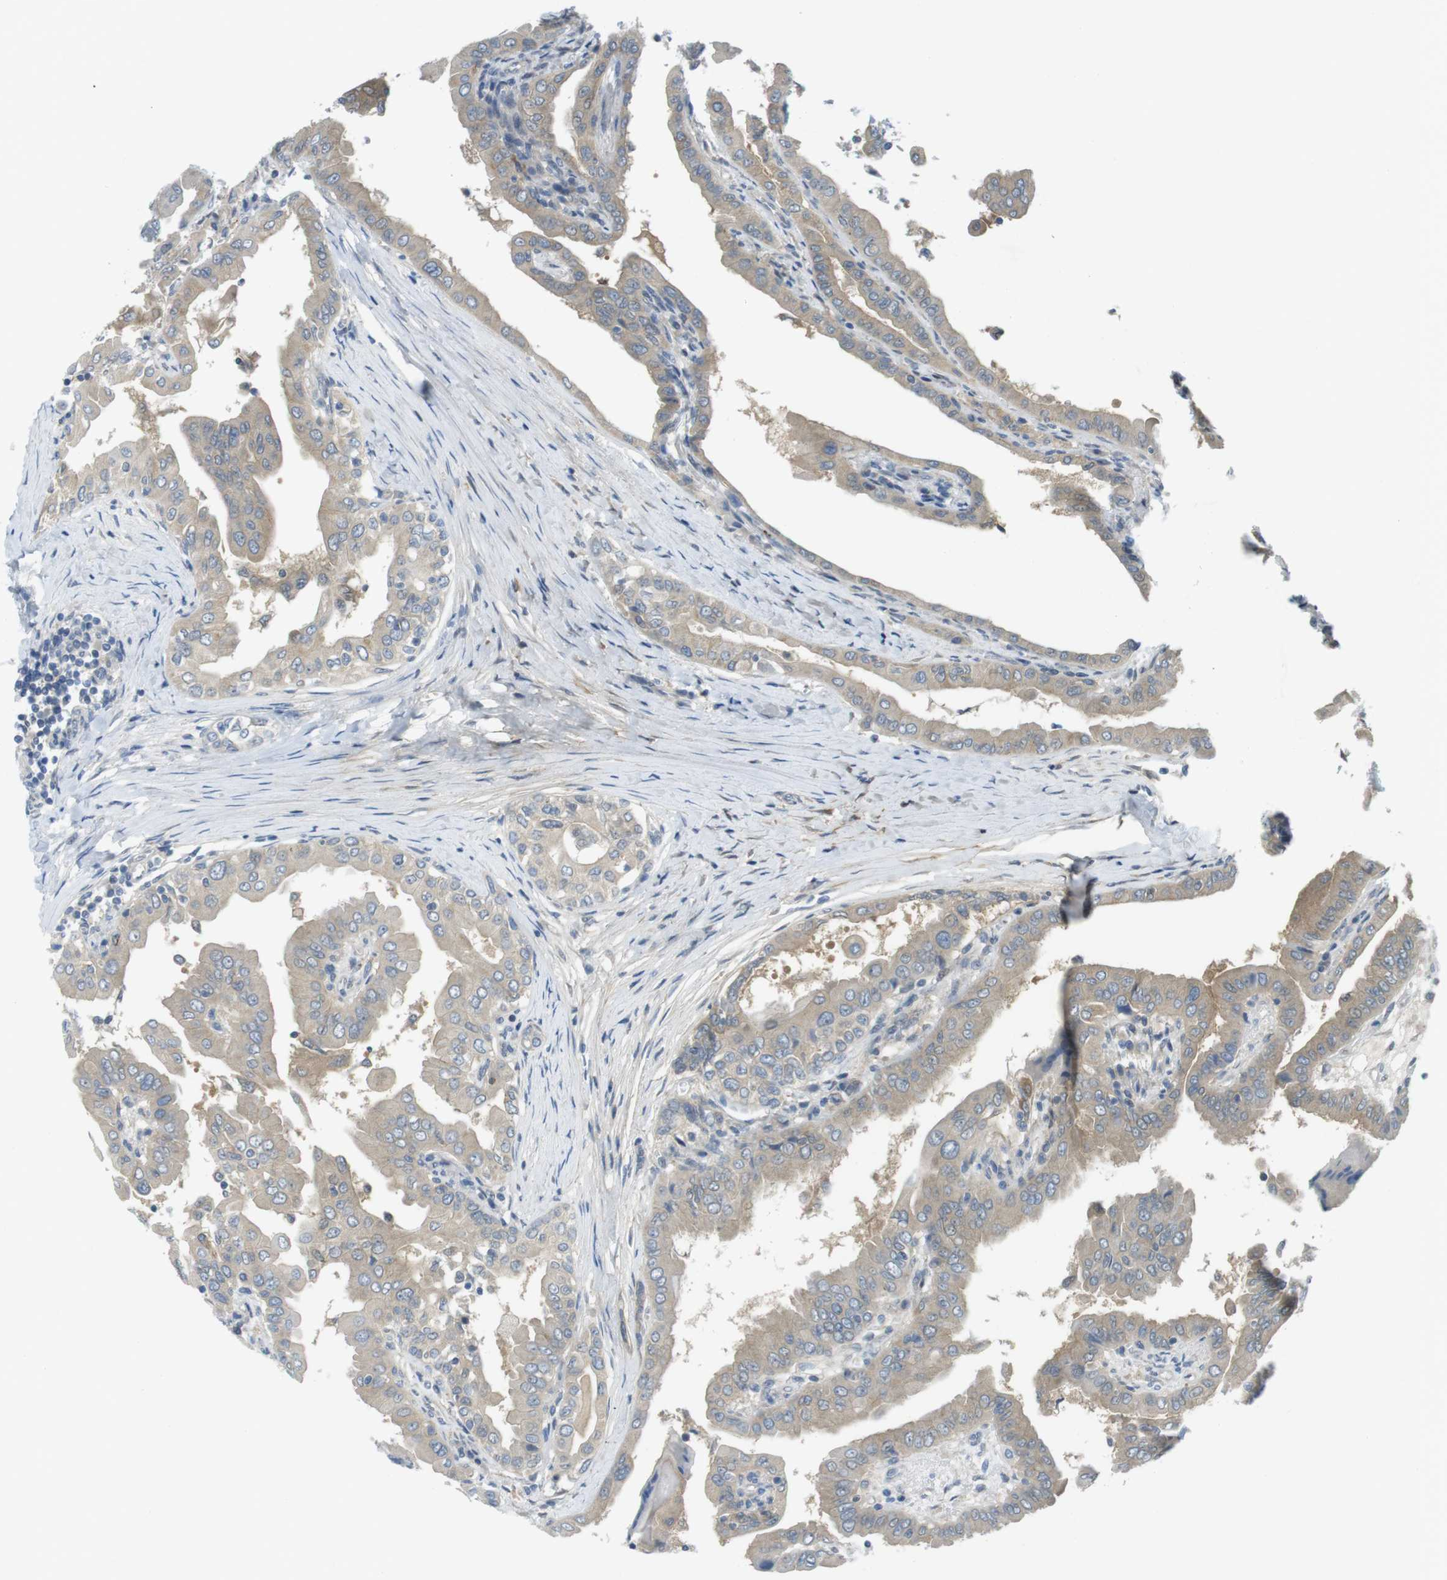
{"staining": {"intensity": "weak", "quantity": ">75%", "location": "cytoplasmic/membranous"}, "tissue": "thyroid cancer", "cell_type": "Tumor cells", "image_type": "cancer", "snomed": [{"axis": "morphology", "description": "Papillary adenocarcinoma, NOS"}, {"axis": "topography", "description": "Thyroid gland"}], "caption": "Immunohistochemical staining of human thyroid cancer shows low levels of weak cytoplasmic/membranous staining in approximately >75% of tumor cells.", "gene": "CASP2", "patient": {"sex": "male", "age": 33}}